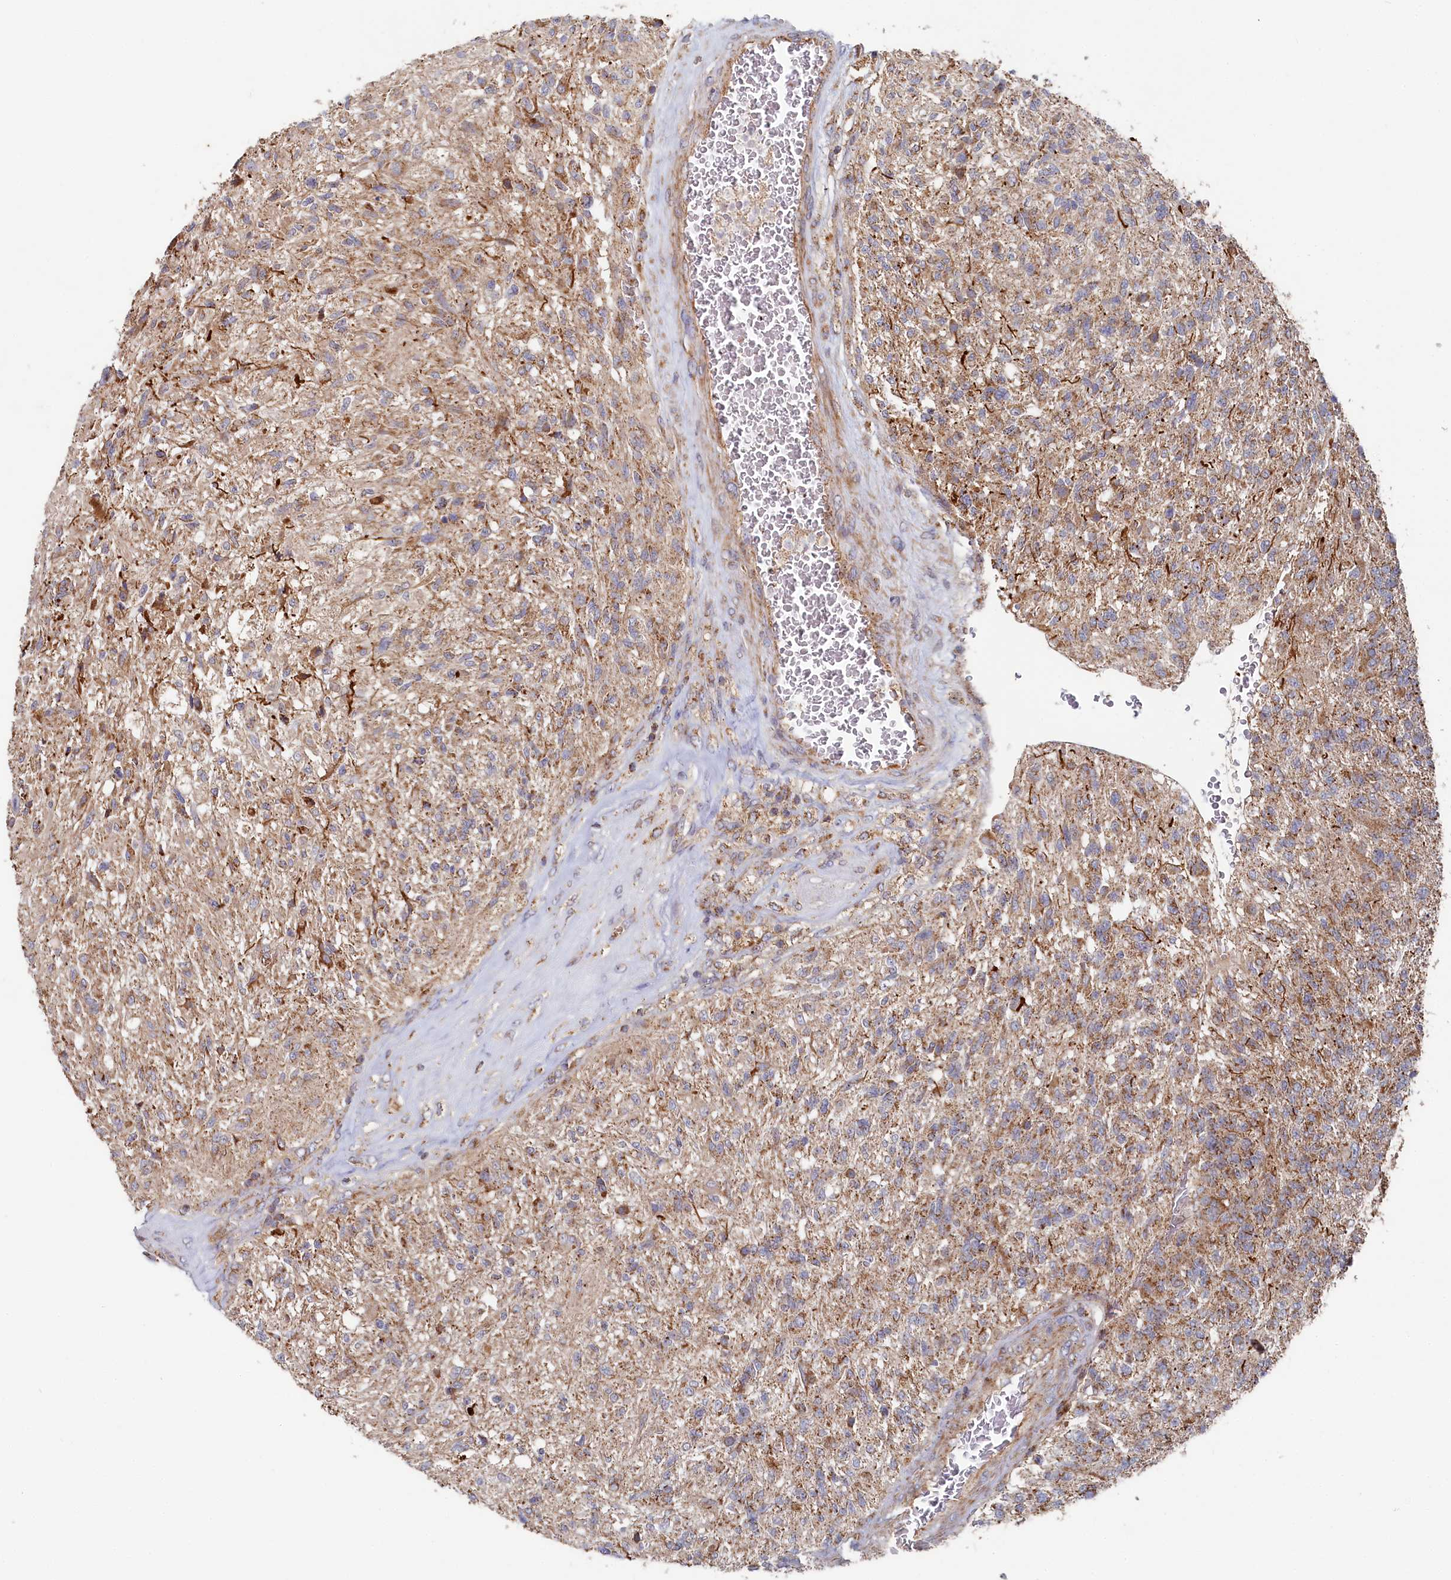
{"staining": {"intensity": "moderate", "quantity": ">75%", "location": "cytoplasmic/membranous"}, "tissue": "glioma", "cell_type": "Tumor cells", "image_type": "cancer", "snomed": [{"axis": "morphology", "description": "Glioma, malignant, High grade"}, {"axis": "topography", "description": "Brain"}], "caption": "Immunohistochemistry (IHC) image of human malignant glioma (high-grade) stained for a protein (brown), which reveals medium levels of moderate cytoplasmic/membranous positivity in about >75% of tumor cells.", "gene": "HAUS2", "patient": {"sex": "male", "age": 56}}